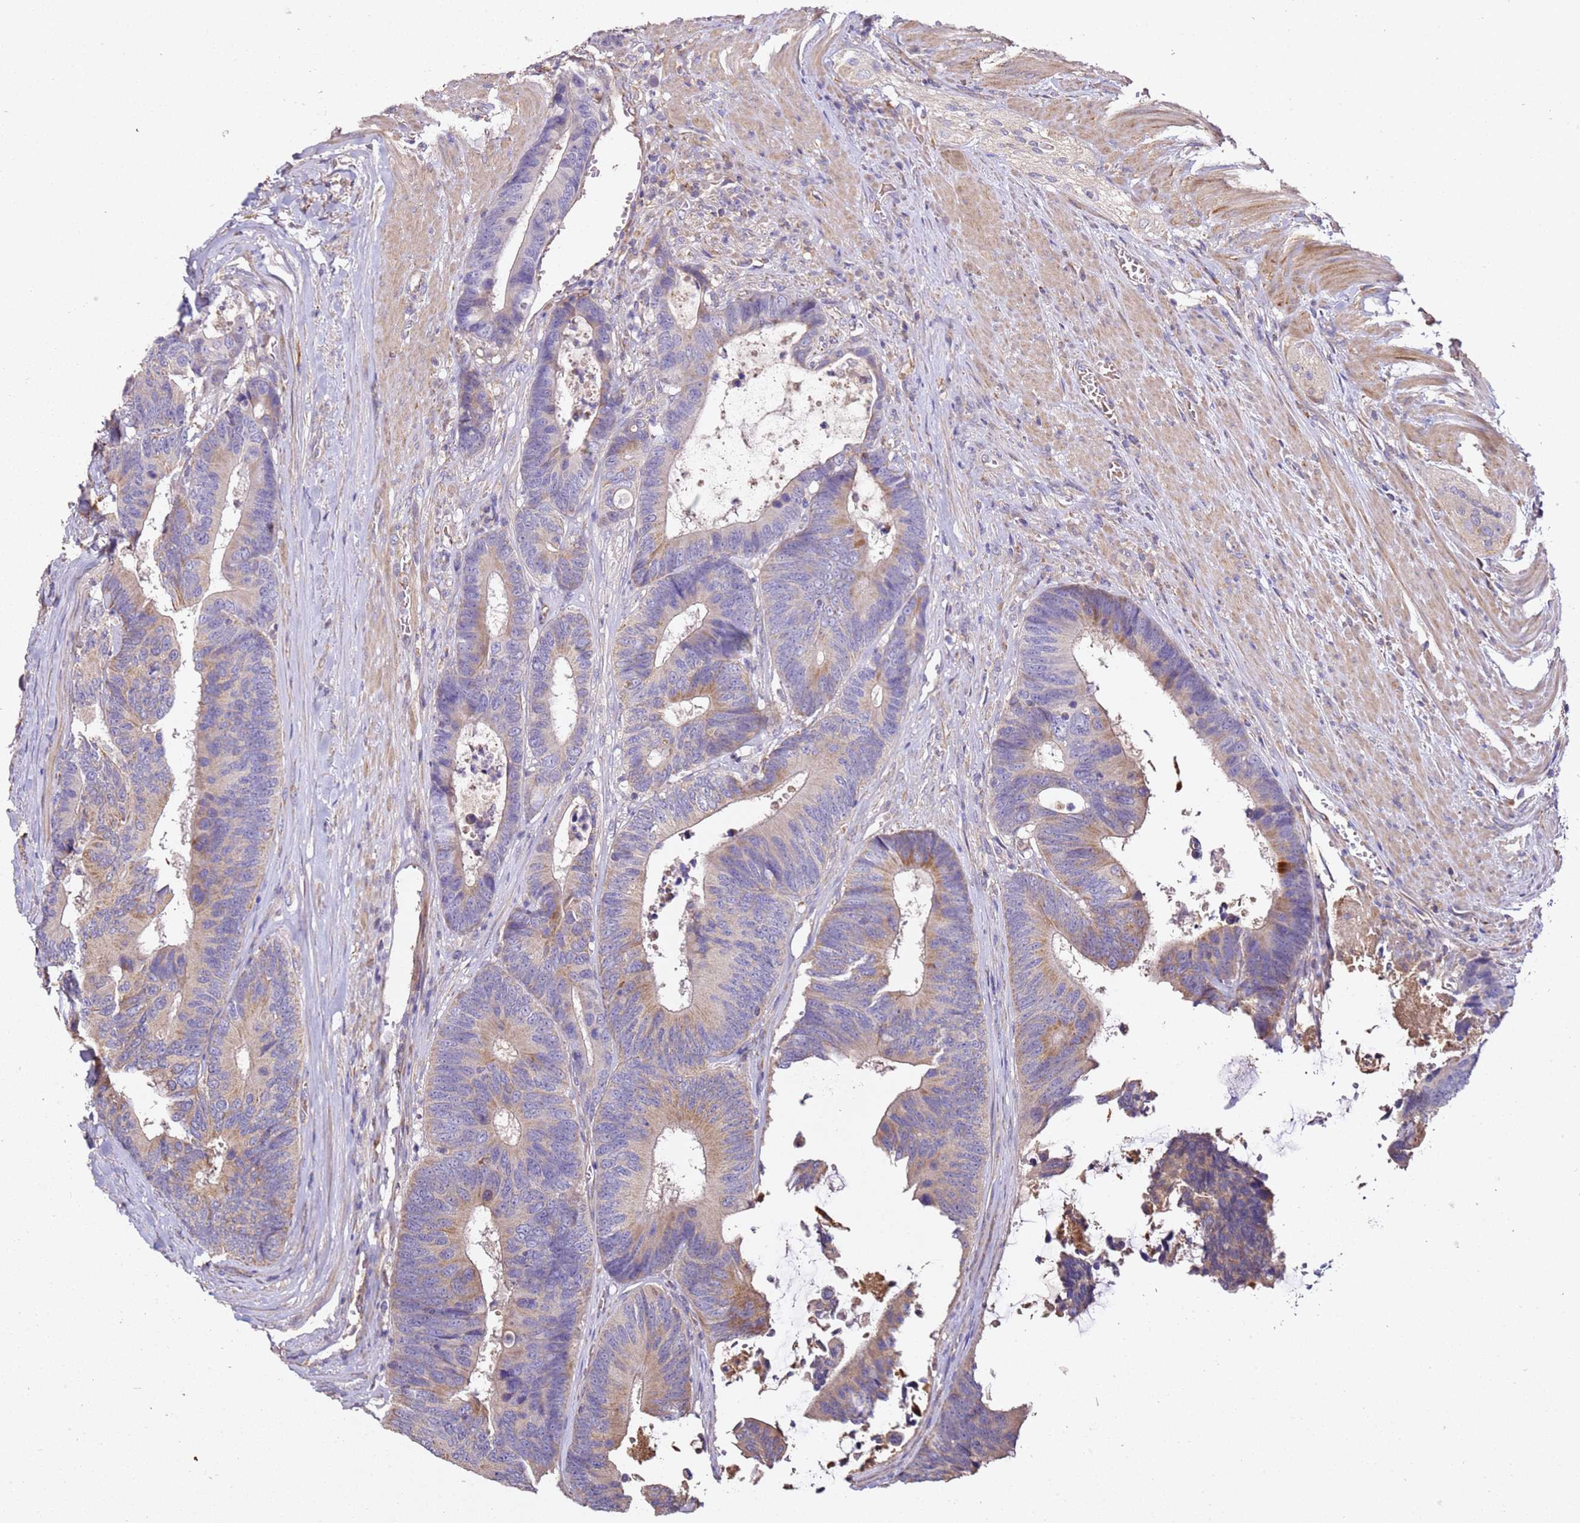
{"staining": {"intensity": "weak", "quantity": "25%-75%", "location": "cytoplasmic/membranous"}, "tissue": "colorectal cancer", "cell_type": "Tumor cells", "image_type": "cancer", "snomed": [{"axis": "morphology", "description": "Adenocarcinoma, NOS"}, {"axis": "topography", "description": "Colon"}], "caption": "Colorectal adenocarcinoma stained with a protein marker reveals weak staining in tumor cells.", "gene": "OR2B11", "patient": {"sex": "male", "age": 87}}